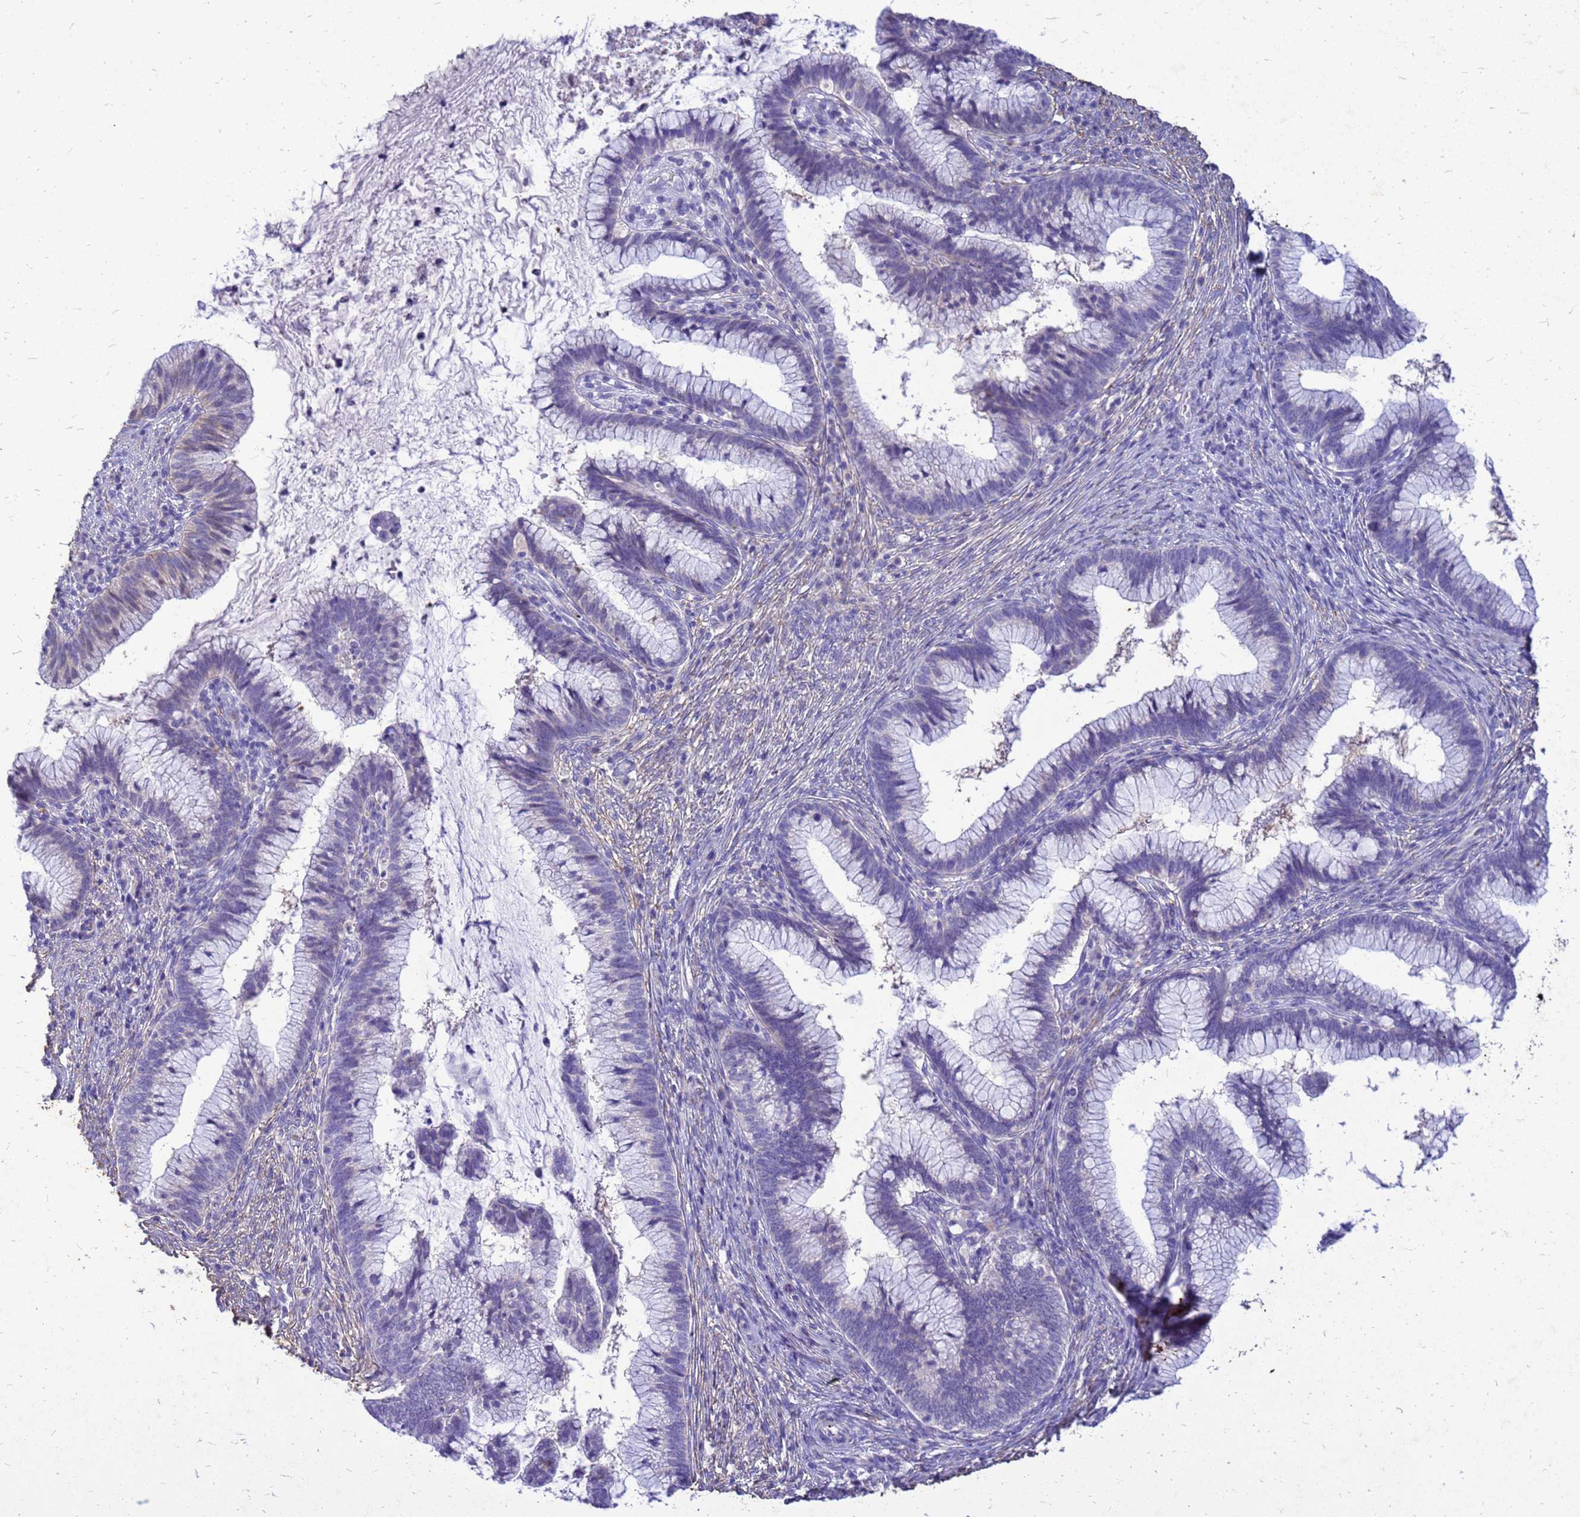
{"staining": {"intensity": "negative", "quantity": "none", "location": "none"}, "tissue": "cervical cancer", "cell_type": "Tumor cells", "image_type": "cancer", "snomed": [{"axis": "morphology", "description": "Adenocarcinoma, NOS"}, {"axis": "topography", "description": "Cervix"}], "caption": "Protein analysis of adenocarcinoma (cervical) reveals no significant expression in tumor cells.", "gene": "AKR1C1", "patient": {"sex": "female", "age": 36}}